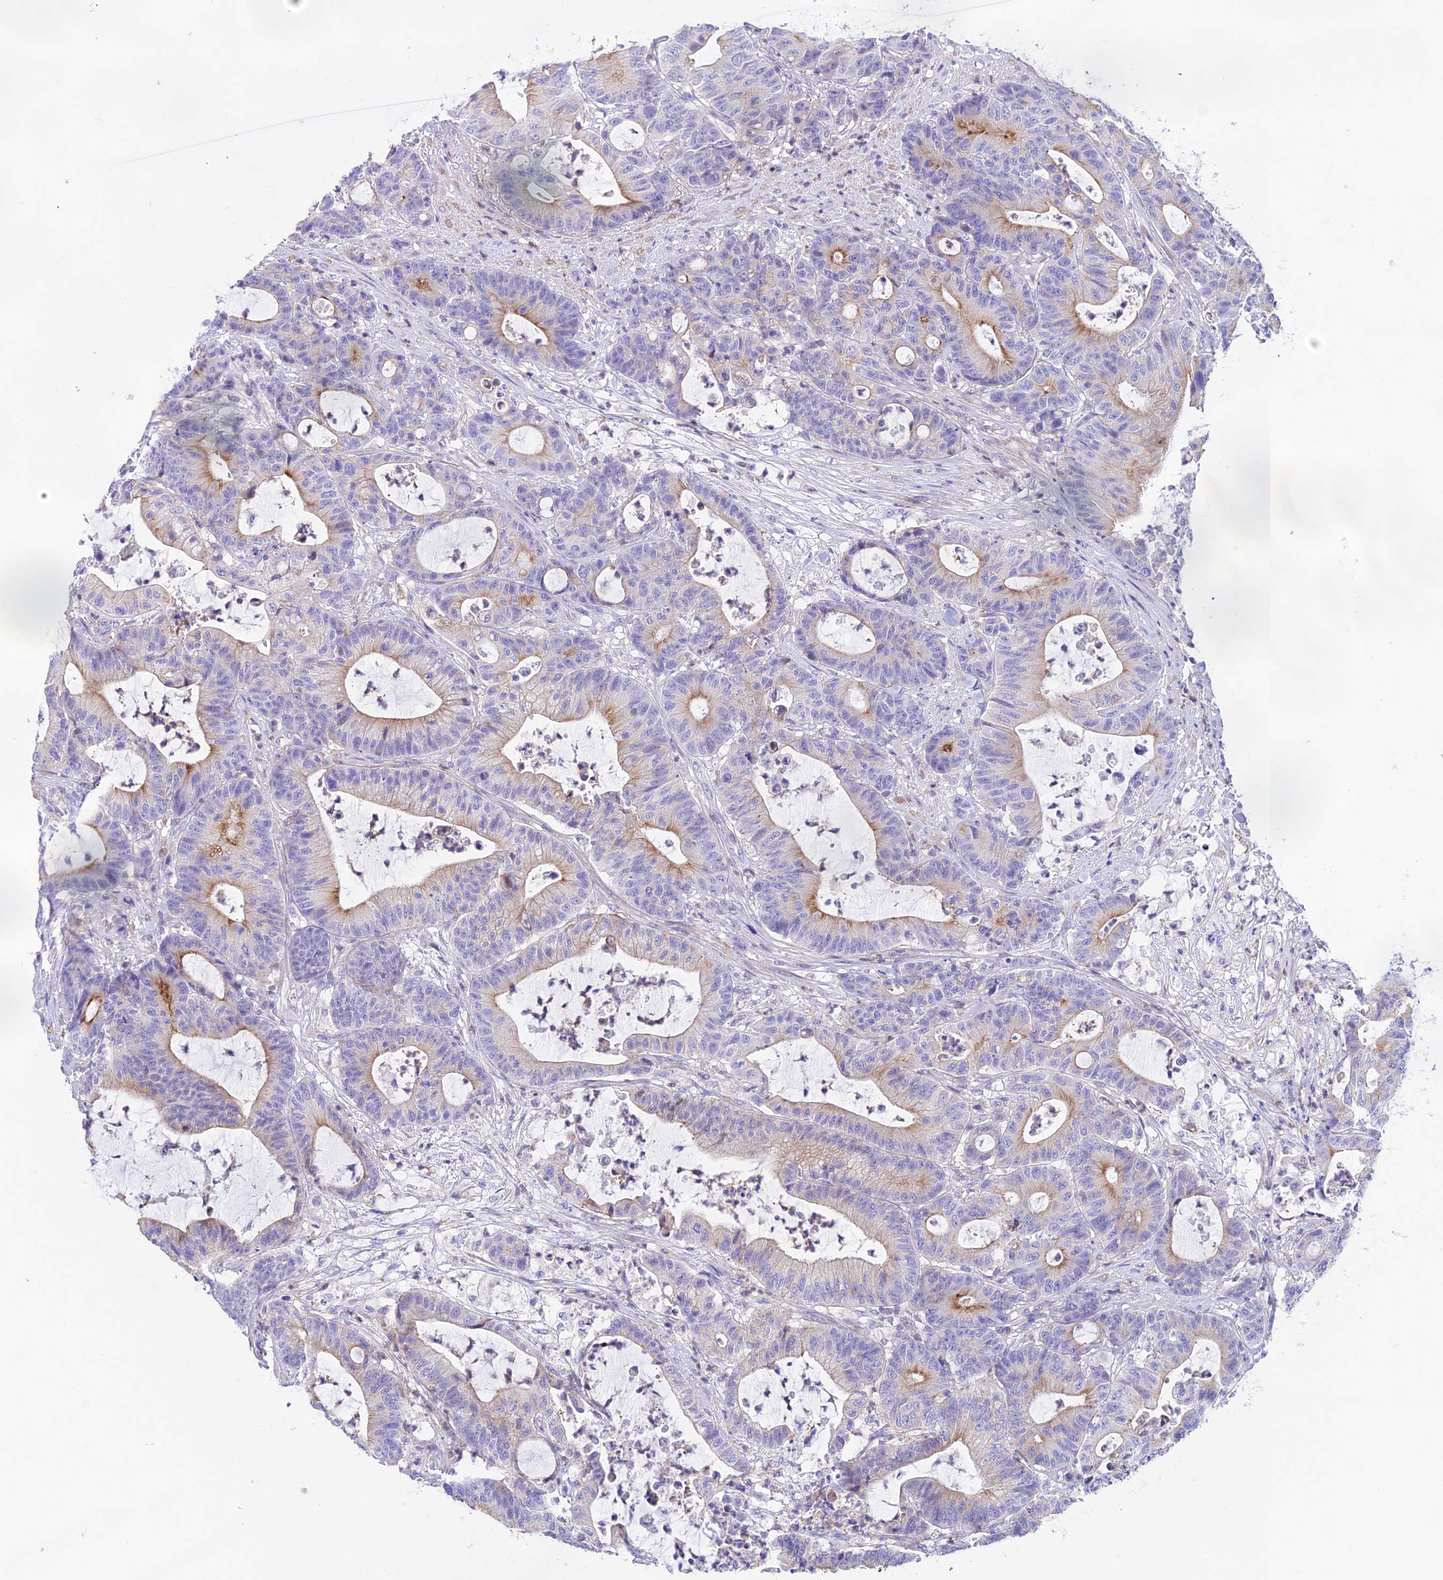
{"staining": {"intensity": "moderate", "quantity": "<25%", "location": "cytoplasmic/membranous"}, "tissue": "colorectal cancer", "cell_type": "Tumor cells", "image_type": "cancer", "snomed": [{"axis": "morphology", "description": "Adenocarcinoma, NOS"}, {"axis": "topography", "description": "Colon"}], "caption": "Brown immunohistochemical staining in colorectal cancer exhibits moderate cytoplasmic/membranous expression in approximately <25% of tumor cells.", "gene": "PRIM1", "patient": {"sex": "female", "age": 84}}